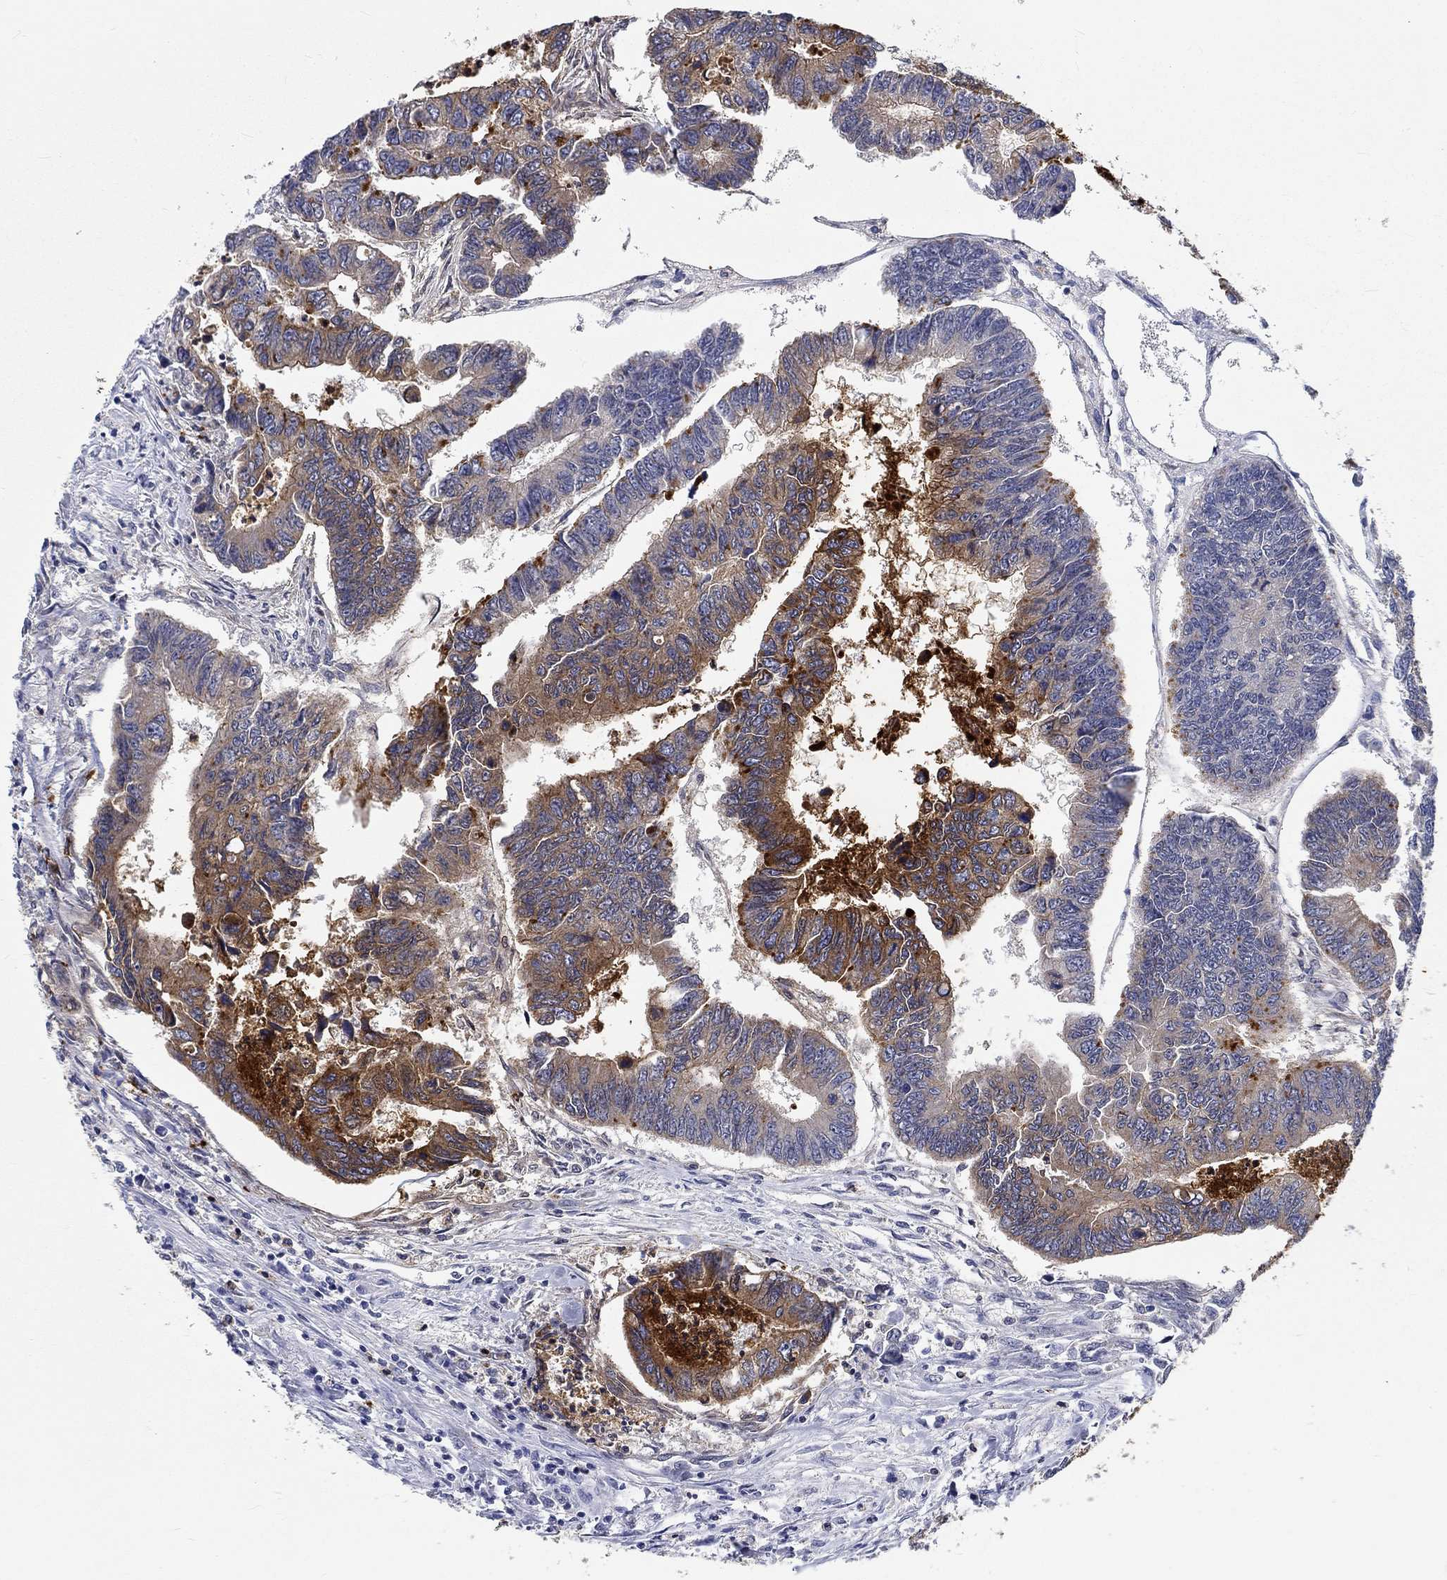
{"staining": {"intensity": "strong", "quantity": "25%-75%", "location": "cytoplasmic/membranous"}, "tissue": "colorectal cancer", "cell_type": "Tumor cells", "image_type": "cancer", "snomed": [{"axis": "morphology", "description": "Adenocarcinoma, NOS"}, {"axis": "topography", "description": "Colon"}], "caption": "Protein staining by immunohistochemistry exhibits strong cytoplasmic/membranous expression in approximately 25%-75% of tumor cells in colorectal cancer (adenocarcinoma). (DAB IHC, brown staining for protein, blue staining for nuclei).", "gene": "GRIN1", "patient": {"sex": "female", "age": 65}}